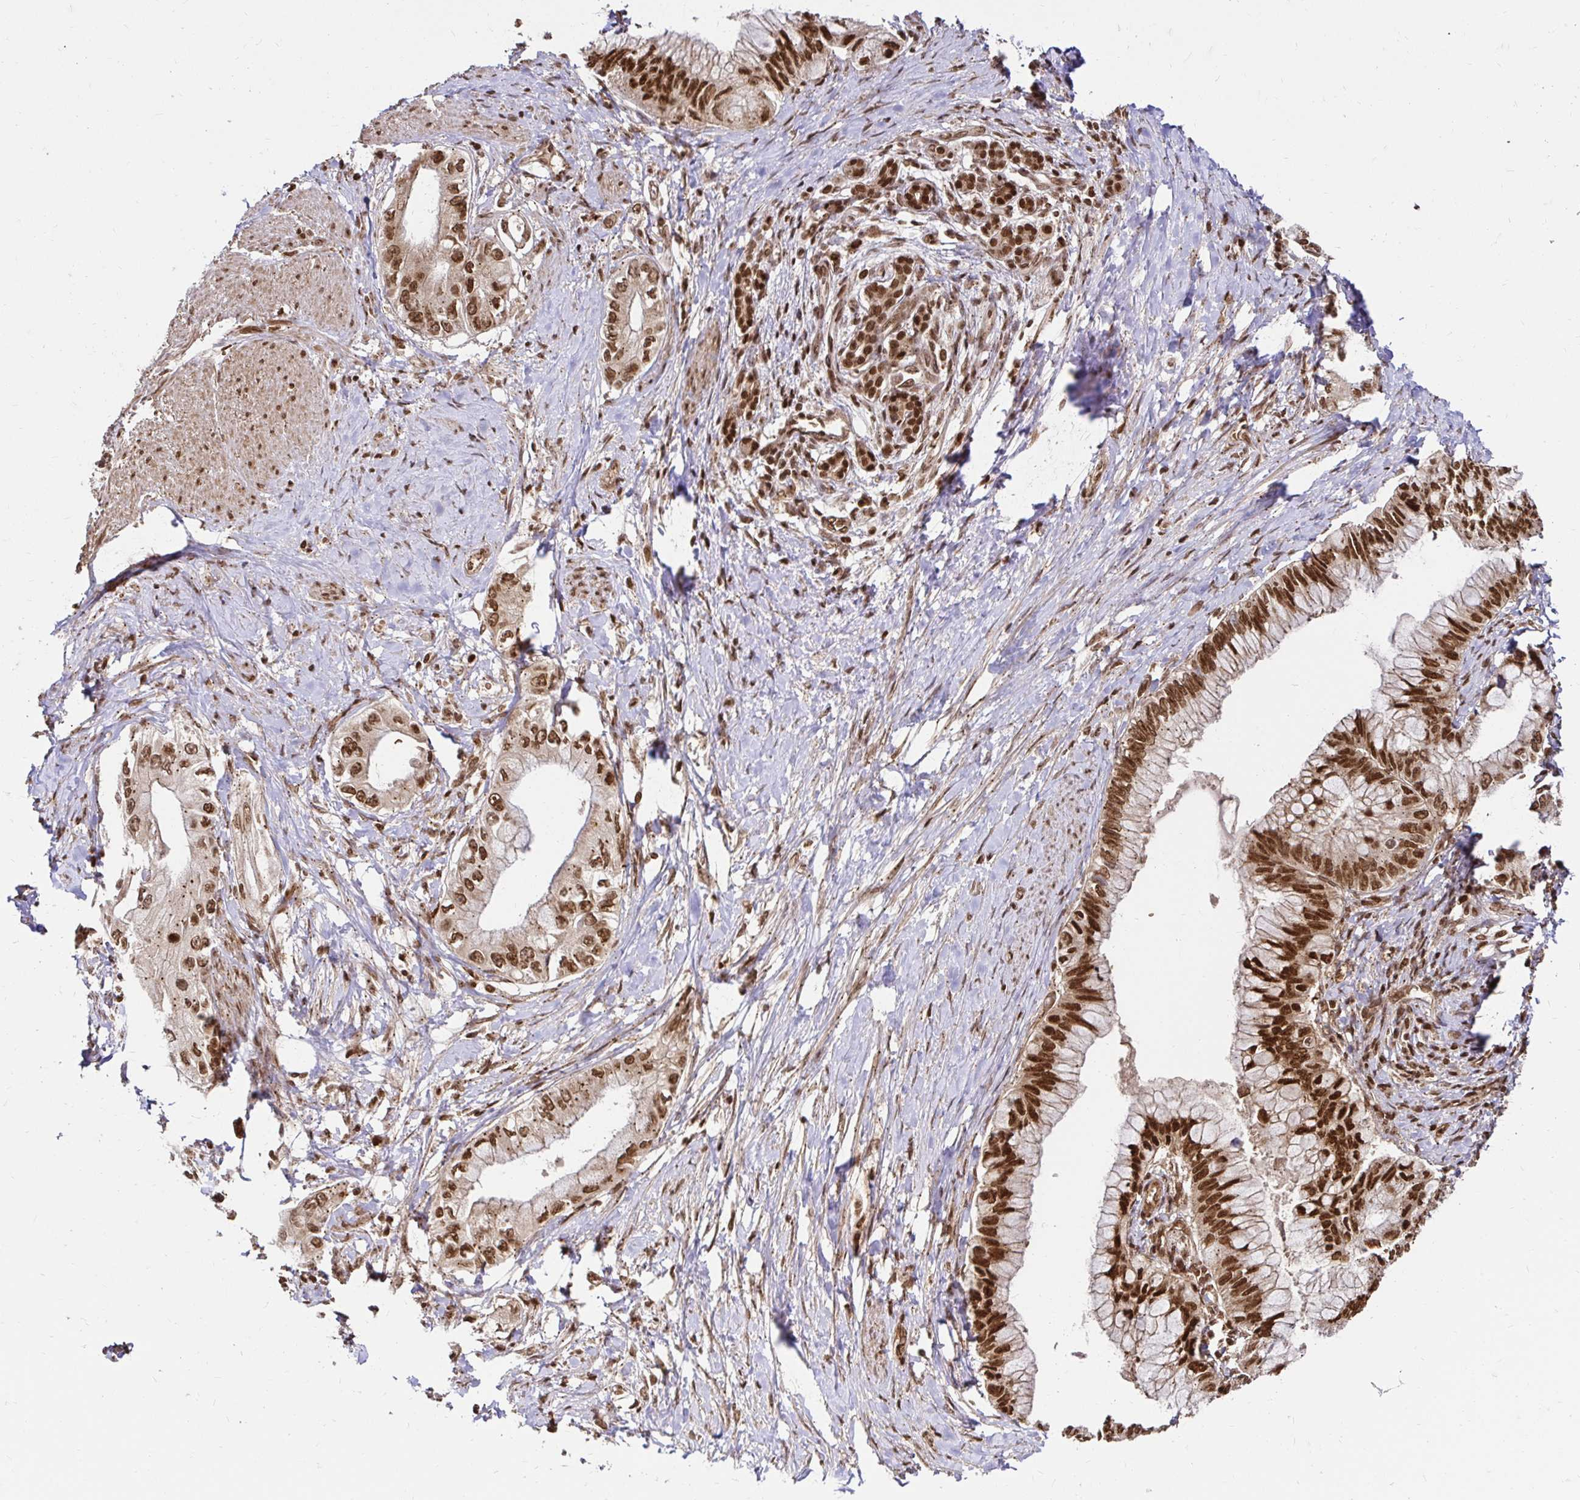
{"staining": {"intensity": "moderate", "quantity": ">75%", "location": "cytoplasmic/membranous,nuclear"}, "tissue": "pancreatic cancer", "cell_type": "Tumor cells", "image_type": "cancer", "snomed": [{"axis": "morphology", "description": "Adenocarcinoma, NOS"}, {"axis": "topography", "description": "Pancreas"}], "caption": "Approximately >75% of tumor cells in human pancreatic cancer (adenocarcinoma) reveal moderate cytoplasmic/membranous and nuclear protein expression as visualized by brown immunohistochemical staining.", "gene": "GLYR1", "patient": {"sex": "male", "age": 48}}